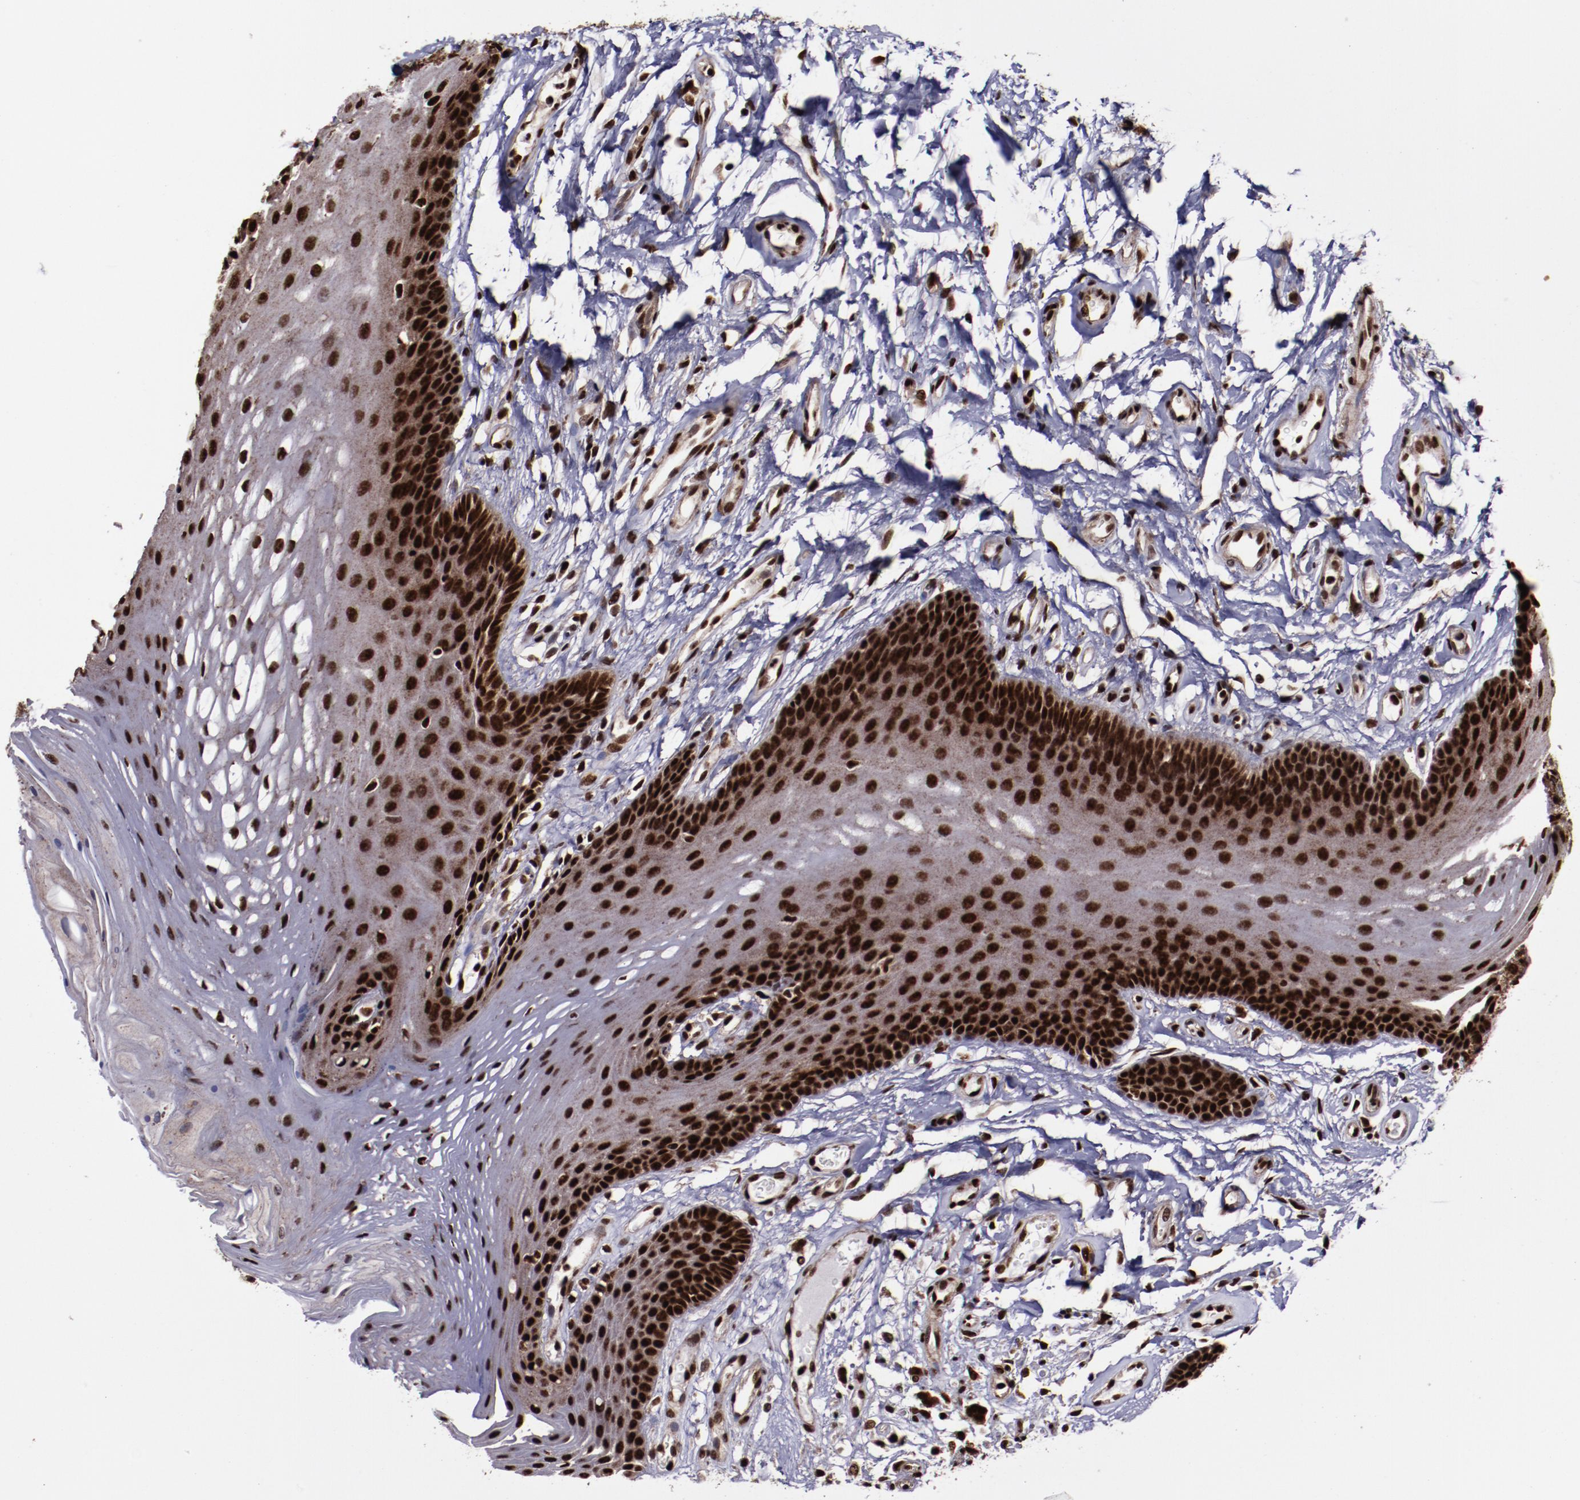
{"staining": {"intensity": "strong", "quantity": "25%-75%", "location": "cytoplasmic/membranous,nuclear"}, "tissue": "oral mucosa", "cell_type": "Squamous epithelial cells", "image_type": "normal", "snomed": [{"axis": "morphology", "description": "Normal tissue, NOS"}, {"axis": "topography", "description": "Oral tissue"}], "caption": "Immunohistochemistry photomicrograph of normal oral mucosa: oral mucosa stained using immunohistochemistry exhibits high levels of strong protein expression localized specifically in the cytoplasmic/membranous,nuclear of squamous epithelial cells, appearing as a cytoplasmic/membranous,nuclear brown color.", "gene": "SNW1", "patient": {"sex": "male", "age": 62}}